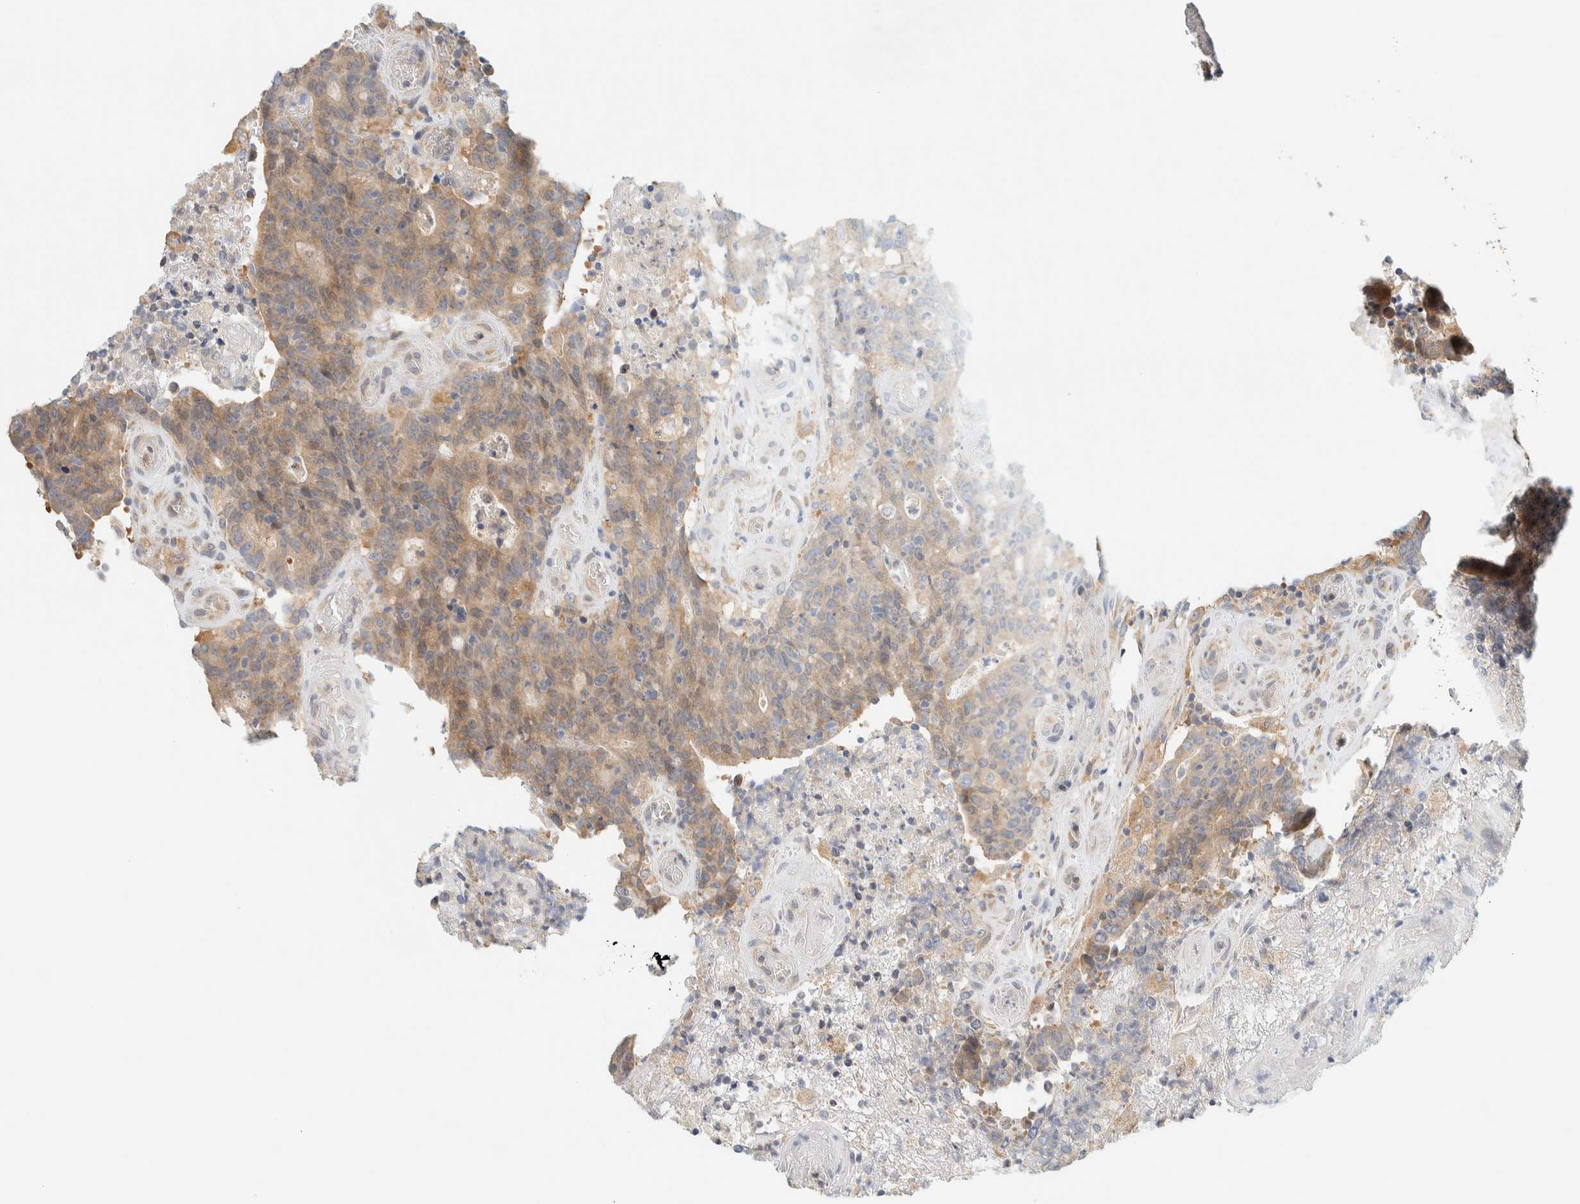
{"staining": {"intensity": "moderate", "quantity": "<25%", "location": "cytoplasmic/membranous"}, "tissue": "colorectal cancer", "cell_type": "Tumor cells", "image_type": "cancer", "snomed": [{"axis": "morphology", "description": "Normal tissue, NOS"}, {"axis": "morphology", "description": "Adenocarcinoma, NOS"}, {"axis": "topography", "description": "Colon"}], "caption": "Protein positivity by immunohistochemistry (IHC) shows moderate cytoplasmic/membranous positivity in about <25% of tumor cells in adenocarcinoma (colorectal).", "gene": "SUMF2", "patient": {"sex": "female", "age": 75}}